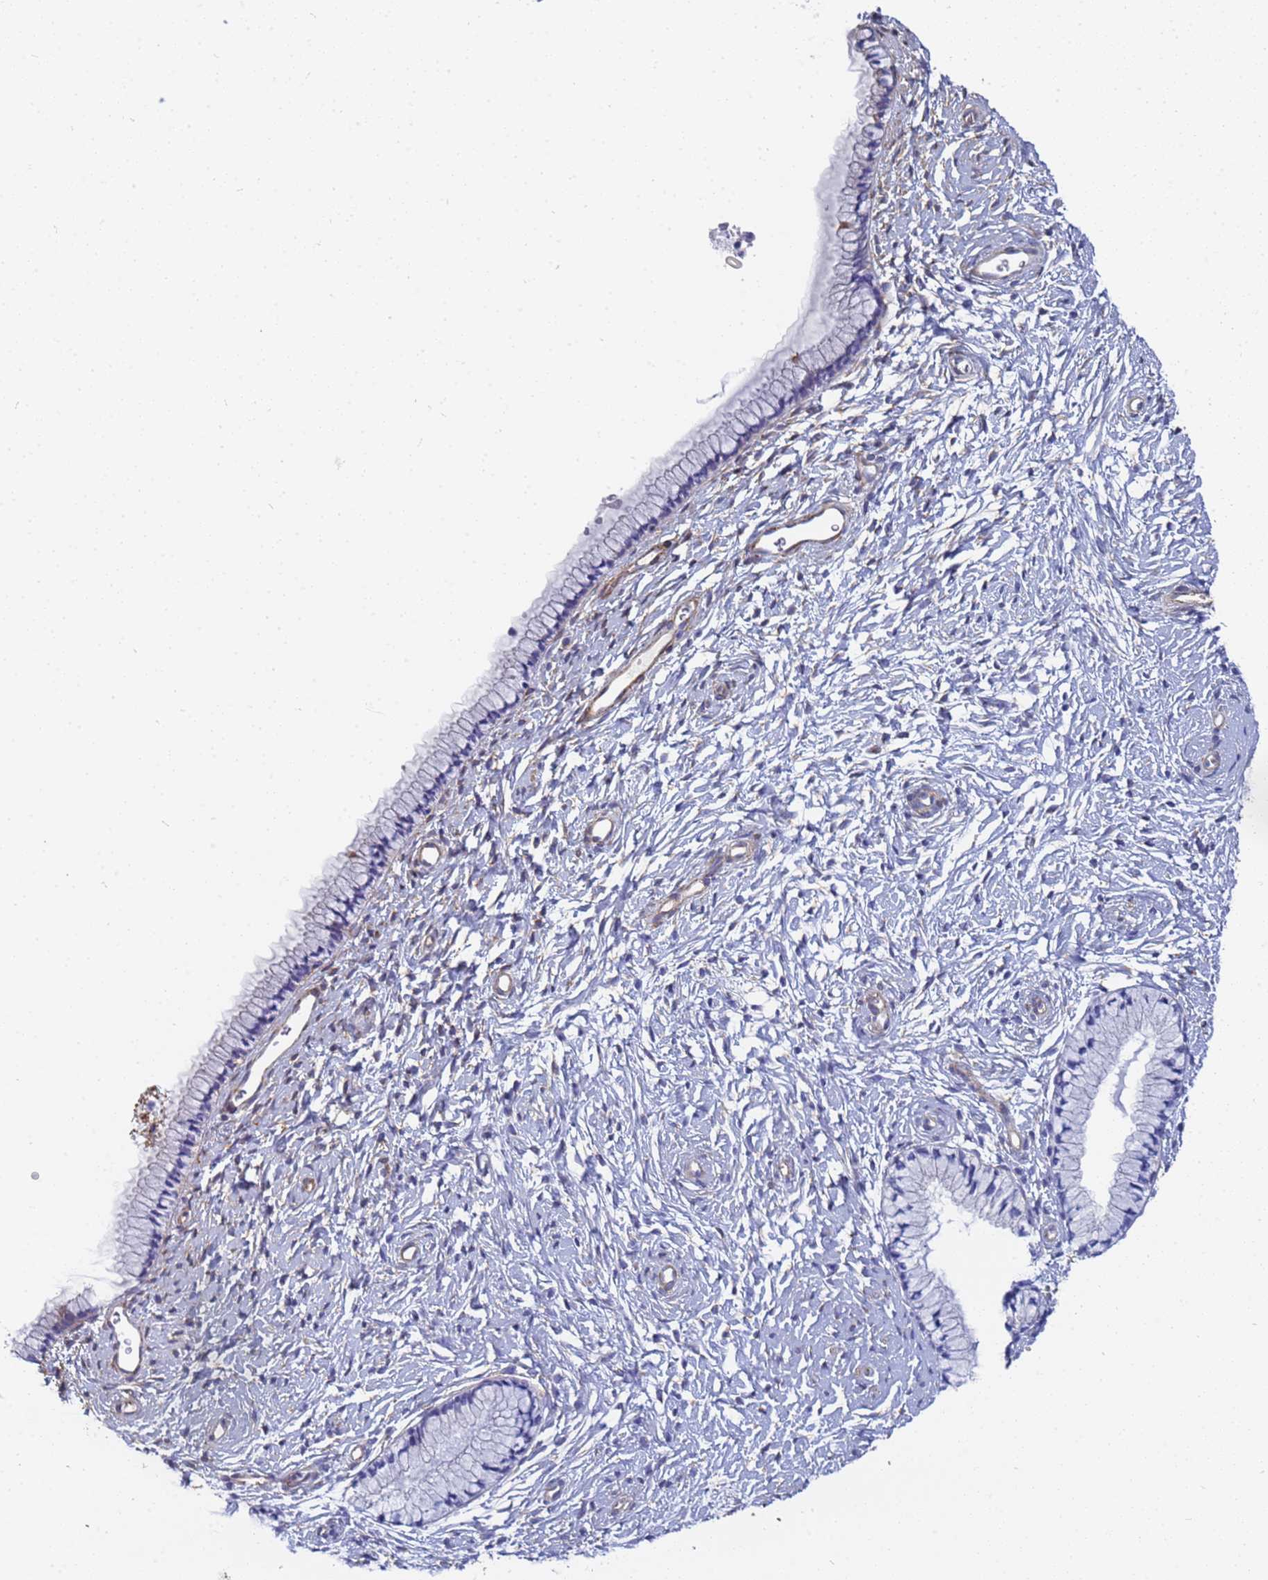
{"staining": {"intensity": "negative", "quantity": "none", "location": "none"}, "tissue": "cervix", "cell_type": "Glandular cells", "image_type": "normal", "snomed": [{"axis": "morphology", "description": "Normal tissue, NOS"}, {"axis": "topography", "description": "Cervix"}], "caption": "Glandular cells are negative for protein expression in unremarkable human cervix. Brightfield microscopy of immunohistochemistry (IHC) stained with DAB (3,3'-diaminobenzidine) (brown) and hematoxylin (blue), captured at high magnification.", "gene": "ENSG00000198211", "patient": {"sex": "female", "age": 33}}